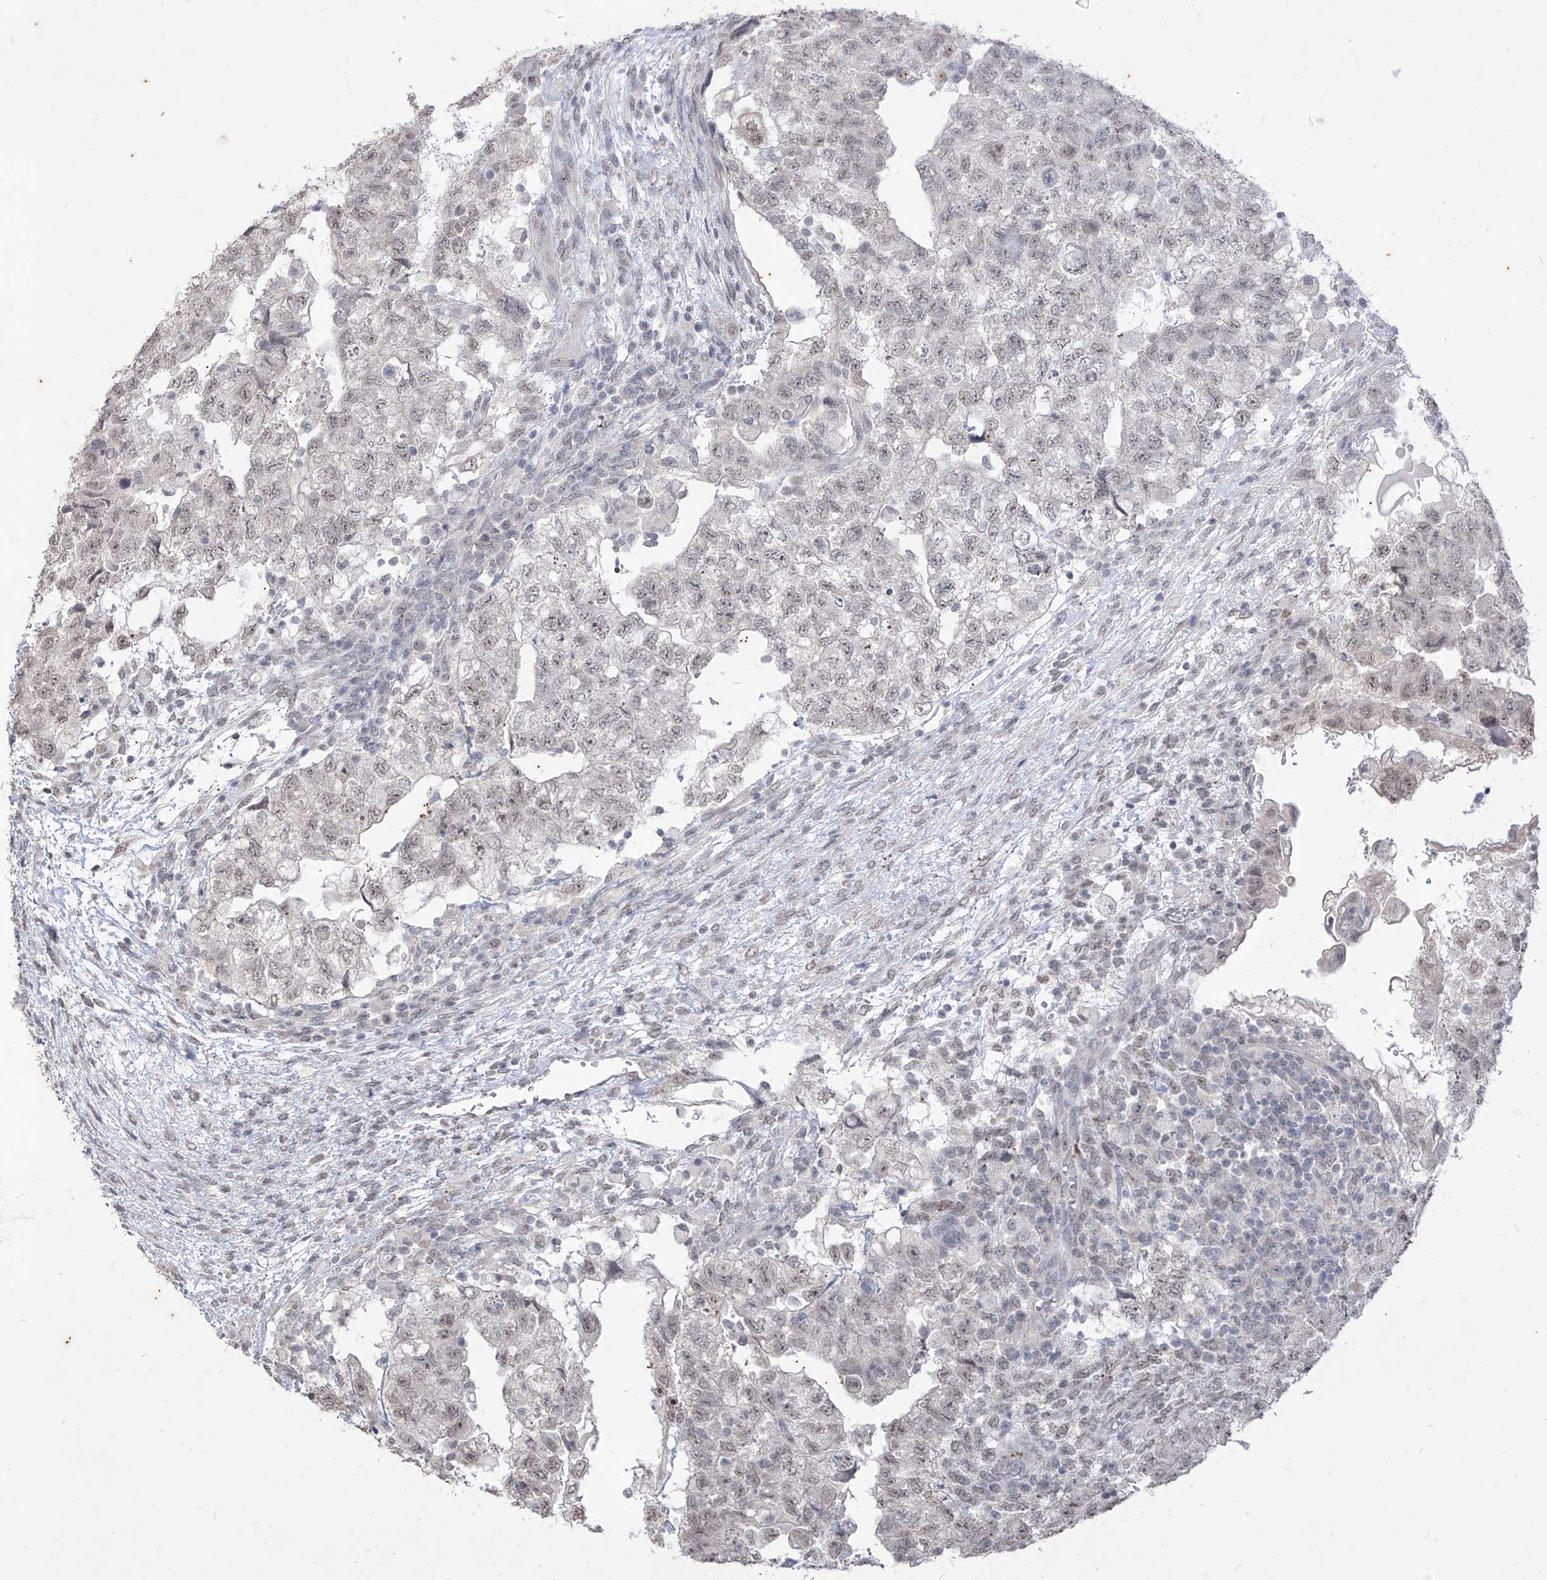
{"staining": {"intensity": "weak", "quantity": "<25%", "location": "nuclear"}, "tissue": "testis cancer", "cell_type": "Tumor cells", "image_type": "cancer", "snomed": [{"axis": "morphology", "description": "Carcinoma, Embryonal, NOS"}, {"axis": "topography", "description": "Testis"}], "caption": "The photomicrograph shows no staining of tumor cells in embryonal carcinoma (testis).", "gene": "PHF20L1", "patient": {"sex": "male", "age": 36}}